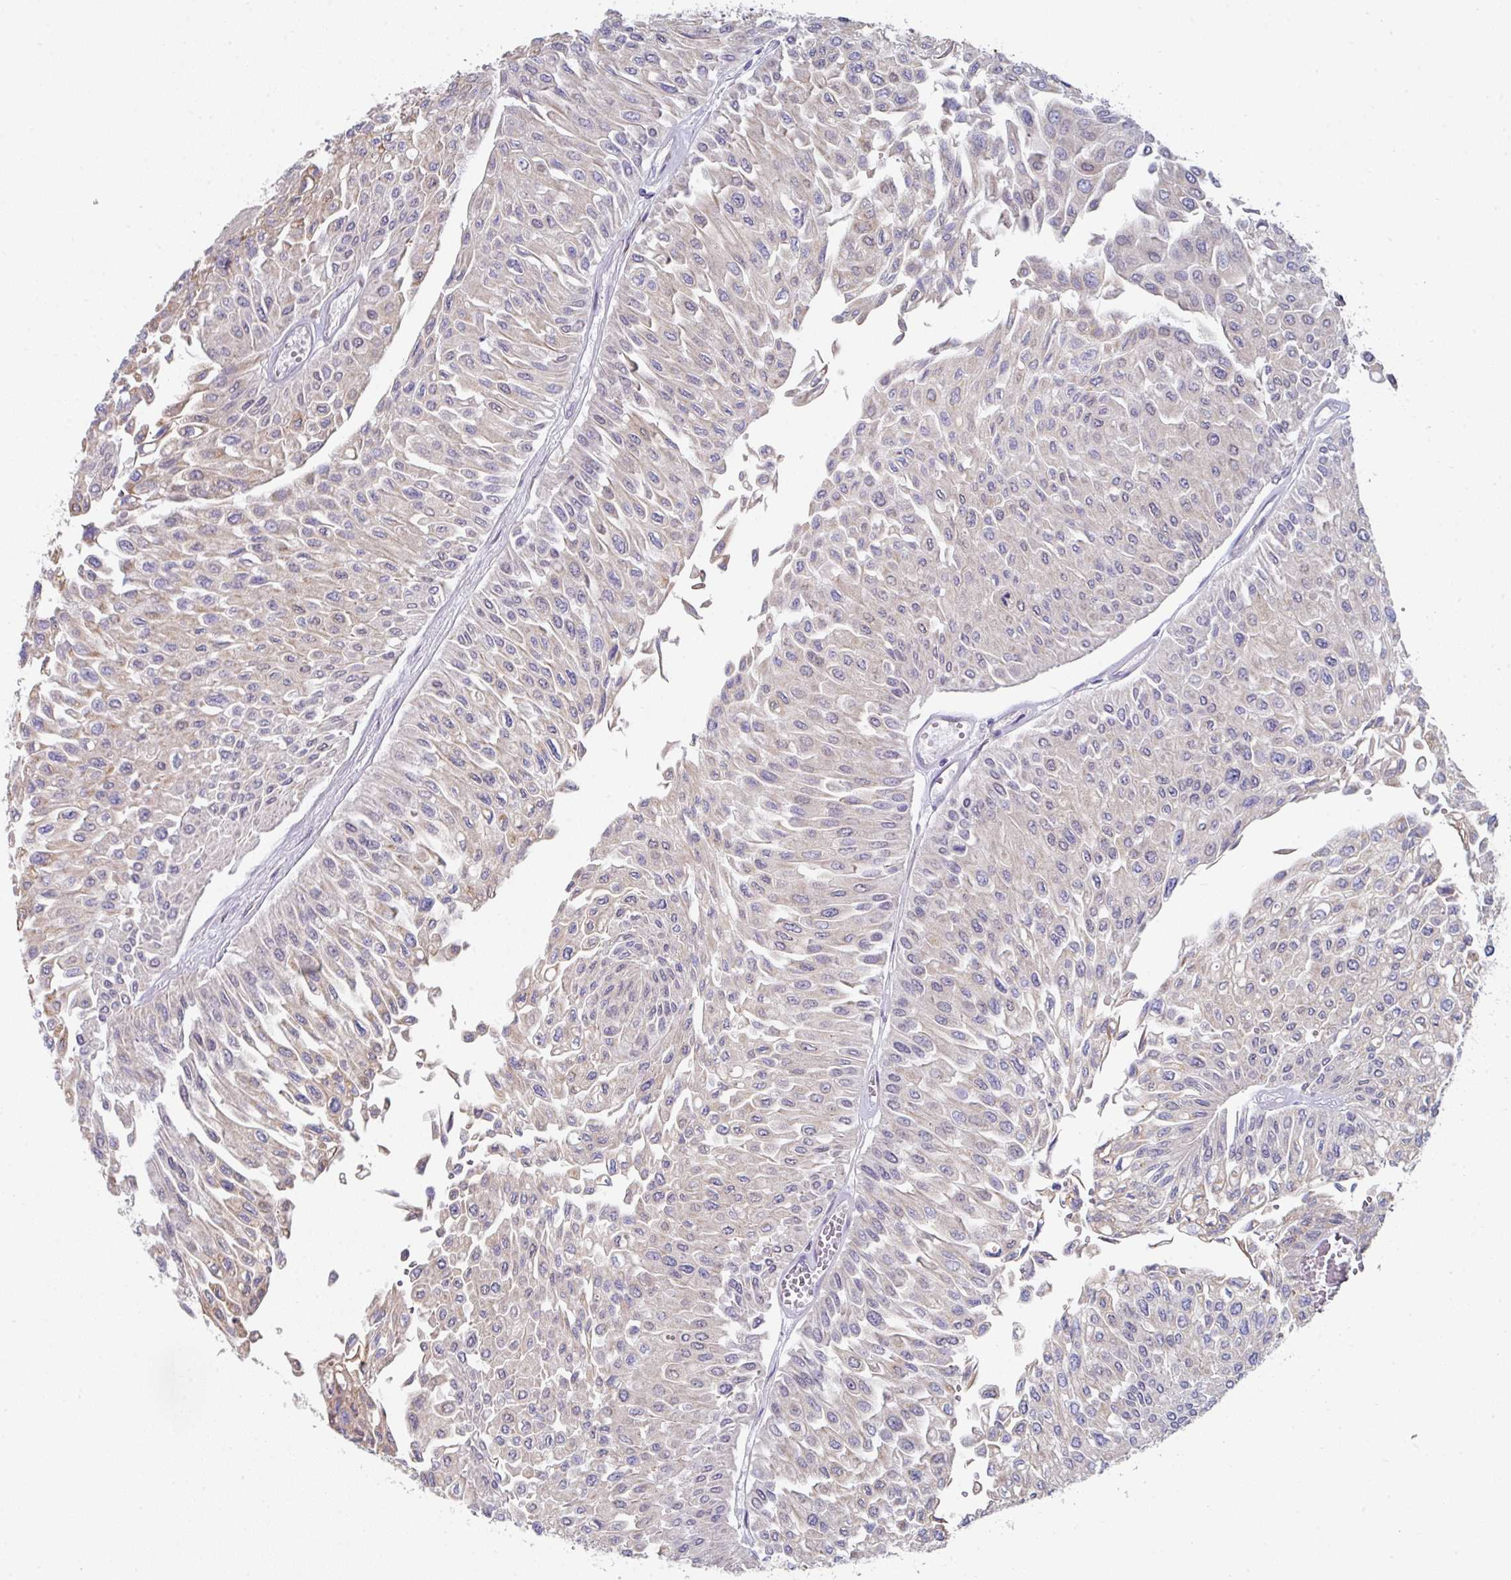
{"staining": {"intensity": "negative", "quantity": "none", "location": "none"}, "tissue": "urothelial cancer", "cell_type": "Tumor cells", "image_type": "cancer", "snomed": [{"axis": "morphology", "description": "Urothelial carcinoma, Low grade"}, {"axis": "topography", "description": "Urinary bladder"}], "caption": "Tumor cells are negative for brown protein staining in urothelial cancer. (Stains: DAB (3,3'-diaminobenzidine) immunohistochemistry with hematoxylin counter stain, Microscopy: brightfield microscopy at high magnification).", "gene": "TMED5", "patient": {"sex": "male", "age": 67}}